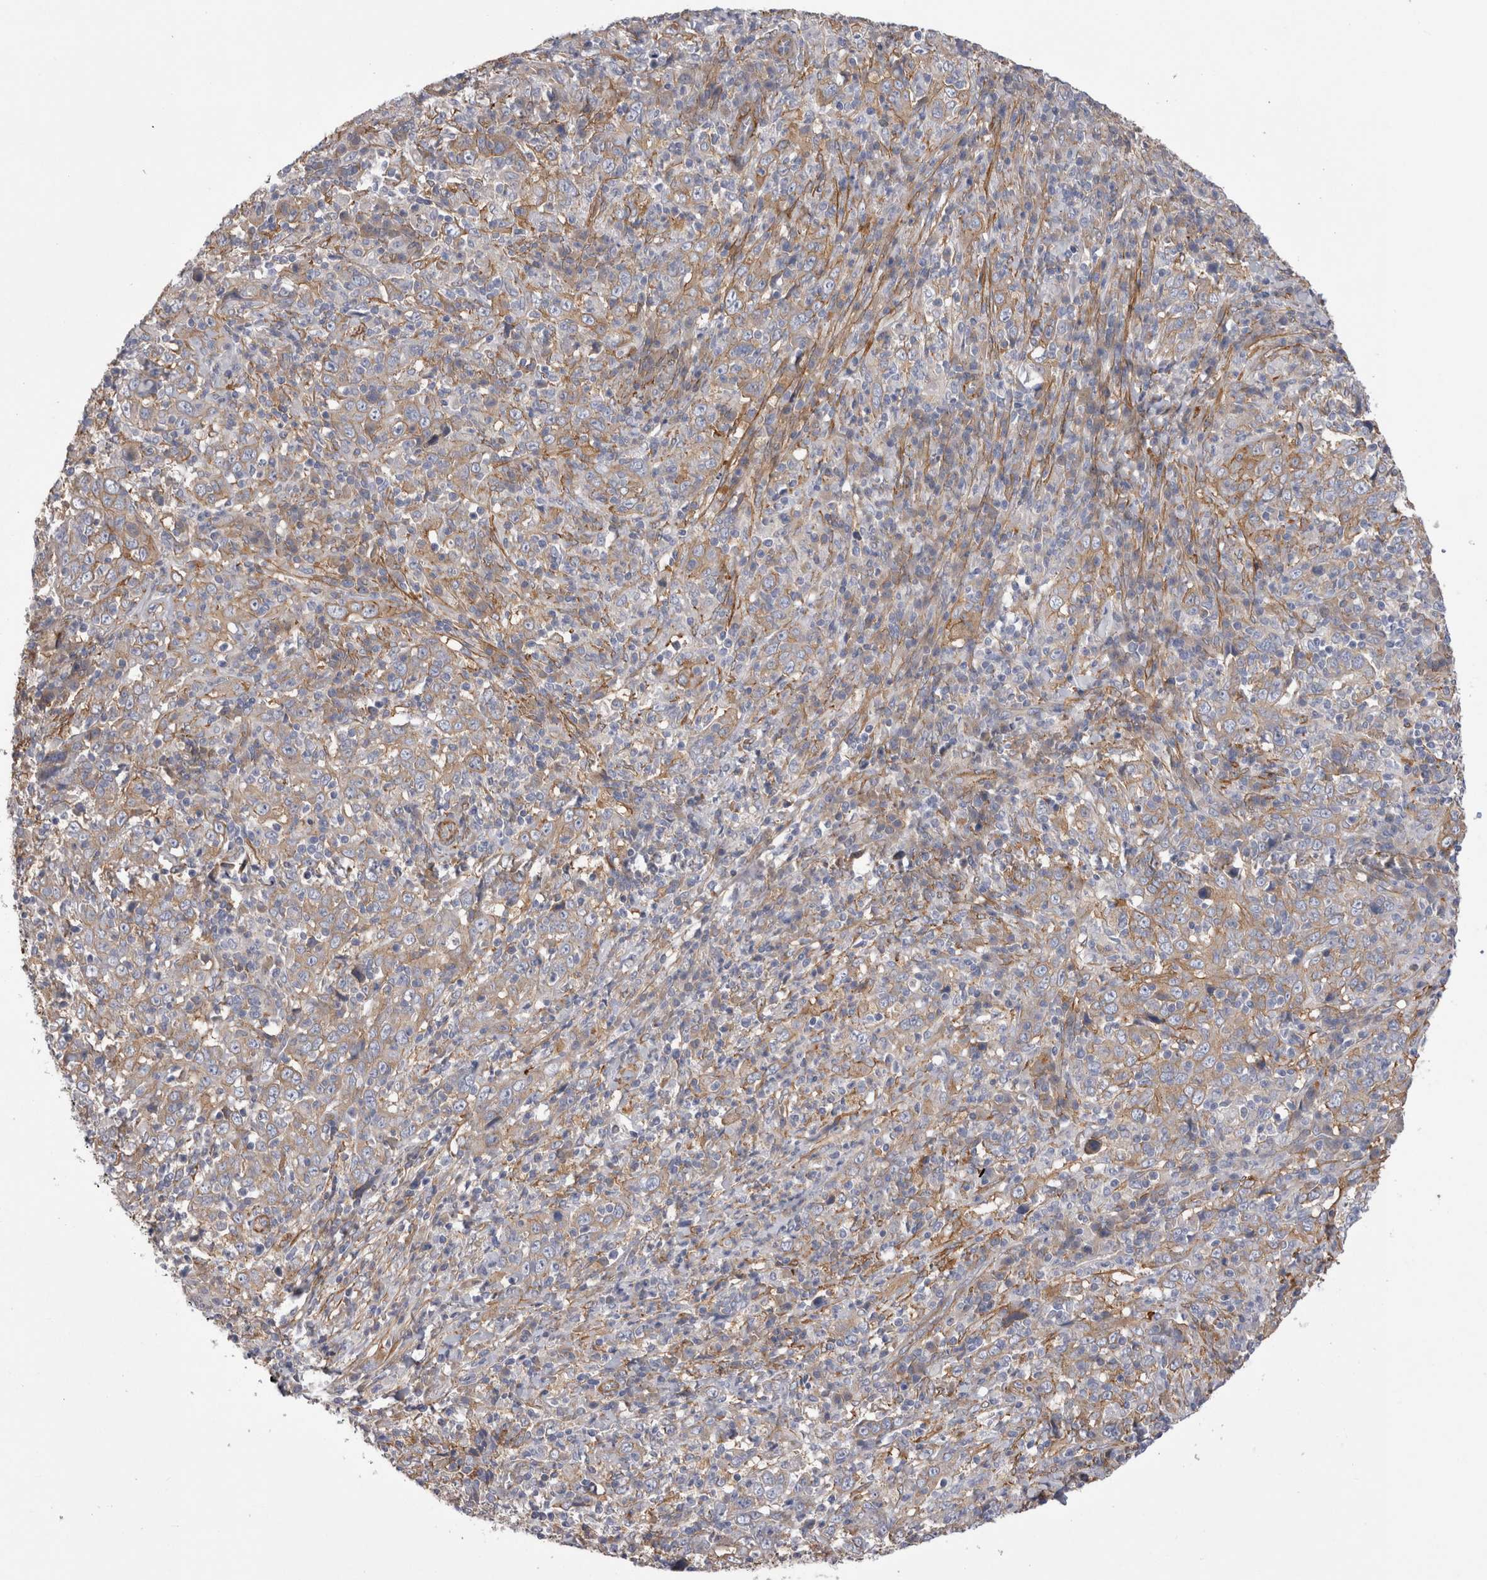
{"staining": {"intensity": "weak", "quantity": "25%-75%", "location": "cytoplasmic/membranous"}, "tissue": "cervical cancer", "cell_type": "Tumor cells", "image_type": "cancer", "snomed": [{"axis": "morphology", "description": "Squamous cell carcinoma, NOS"}, {"axis": "topography", "description": "Cervix"}], "caption": "This histopathology image demonstrates immunohistochemistry (IHC) staining of cervical cancer, with low weak cytoplasmic/membranous positivity in about 25%-75% of tumor cells.", "gene": "EPRS1", "patient": {"sex": "female", "age": 46}}